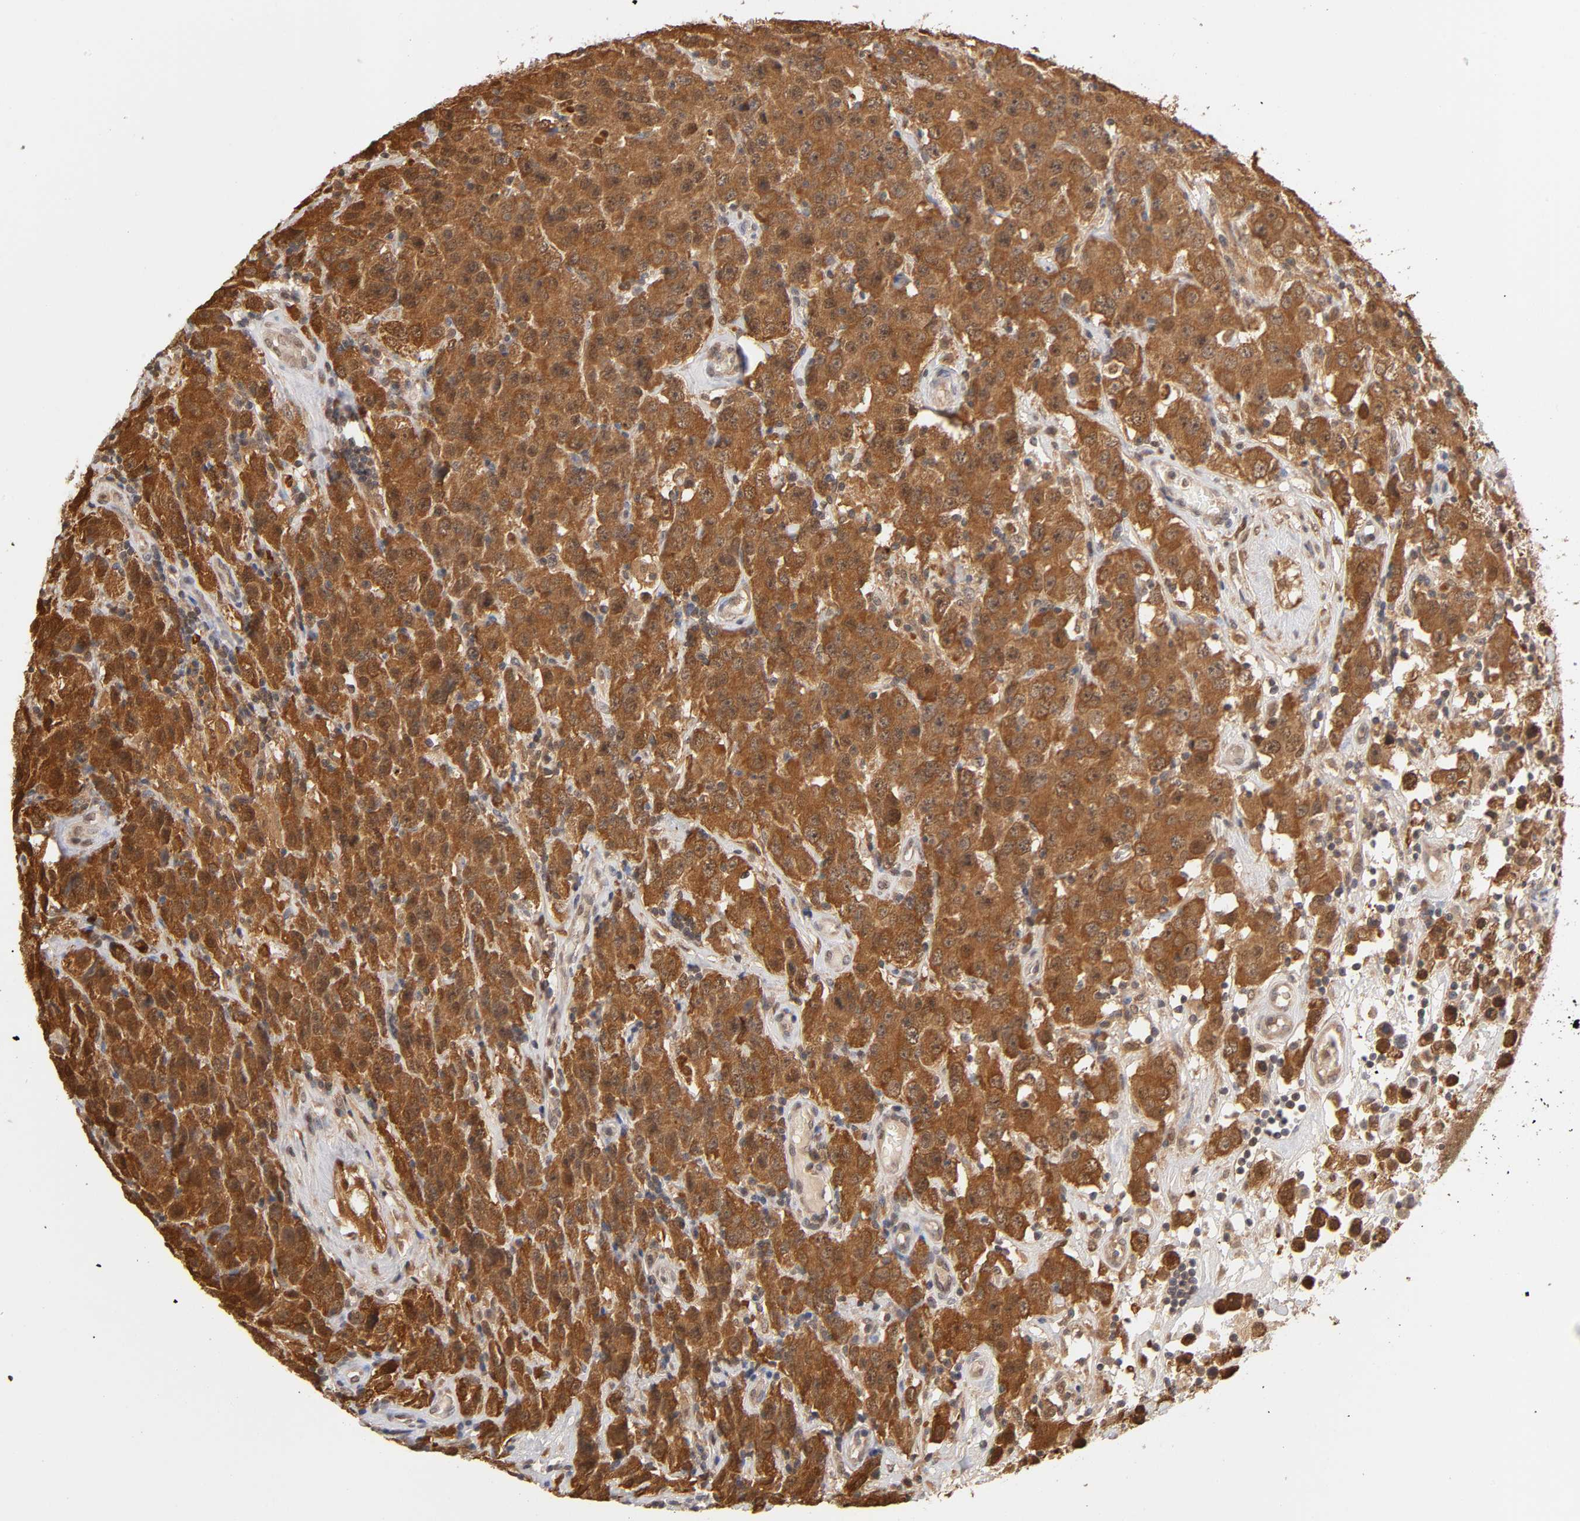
{"staining": {"intensity": "strong", "quantity": ">75%", "location": "cytoplasmic/membranous"}, "tissue": "testis cancer", "cell_type": "Tumor cells", "image_type": "cancer", "snomed": [{"axis": "morphology", "description": "Seminoma, NOS"}, {"axis": "topography", "description": "Testis"}], "caption": "Human testis cancer stained for a protein (brown) reveals strong cytoplasmic/membranous positive positivity in approximately >75% of tumor cells.", "gene": "DFFB", "patient": {"sex": "male", "age": 52}}